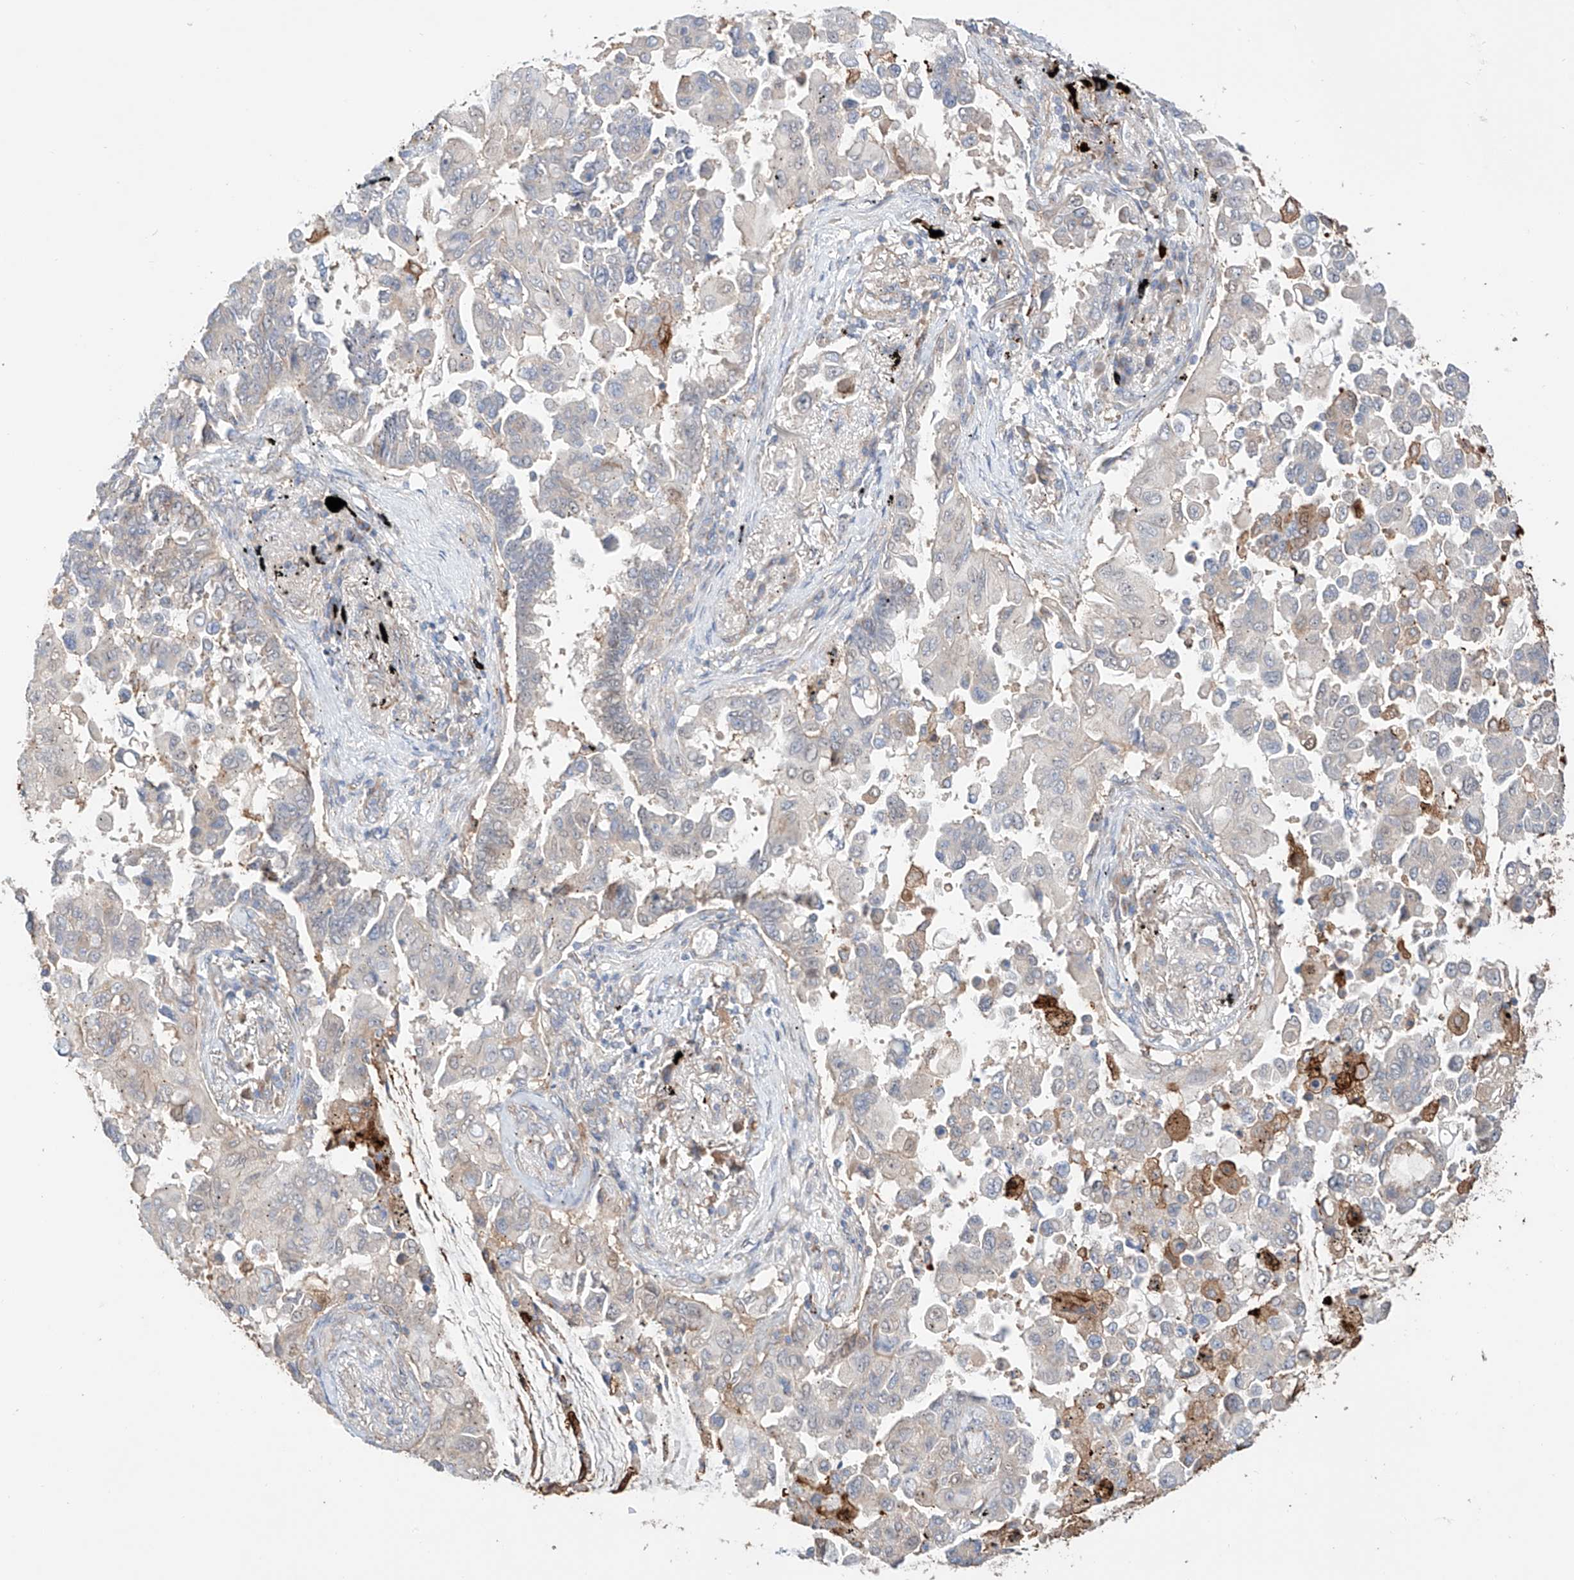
{"staining": {"intensity": "negative", "quantity": "none", "location": "none"}, "tissue": "lung cancer", "cell_type": "Tumor cells", "image_type": "cancer", "snomed": [{"axis": "morphology", "description": "Adenocarcinoma, NOS"}, {"axis": "topography", "description": "Lung"}], "caption": "Human lung cancer (adenocarcinoma) stained for a protein using immunohistochemistry (IHC) demonstrates no expression in tumor cells.", "gene": "MOSPD1", "patient": {"sex": "female", "age": 67}}